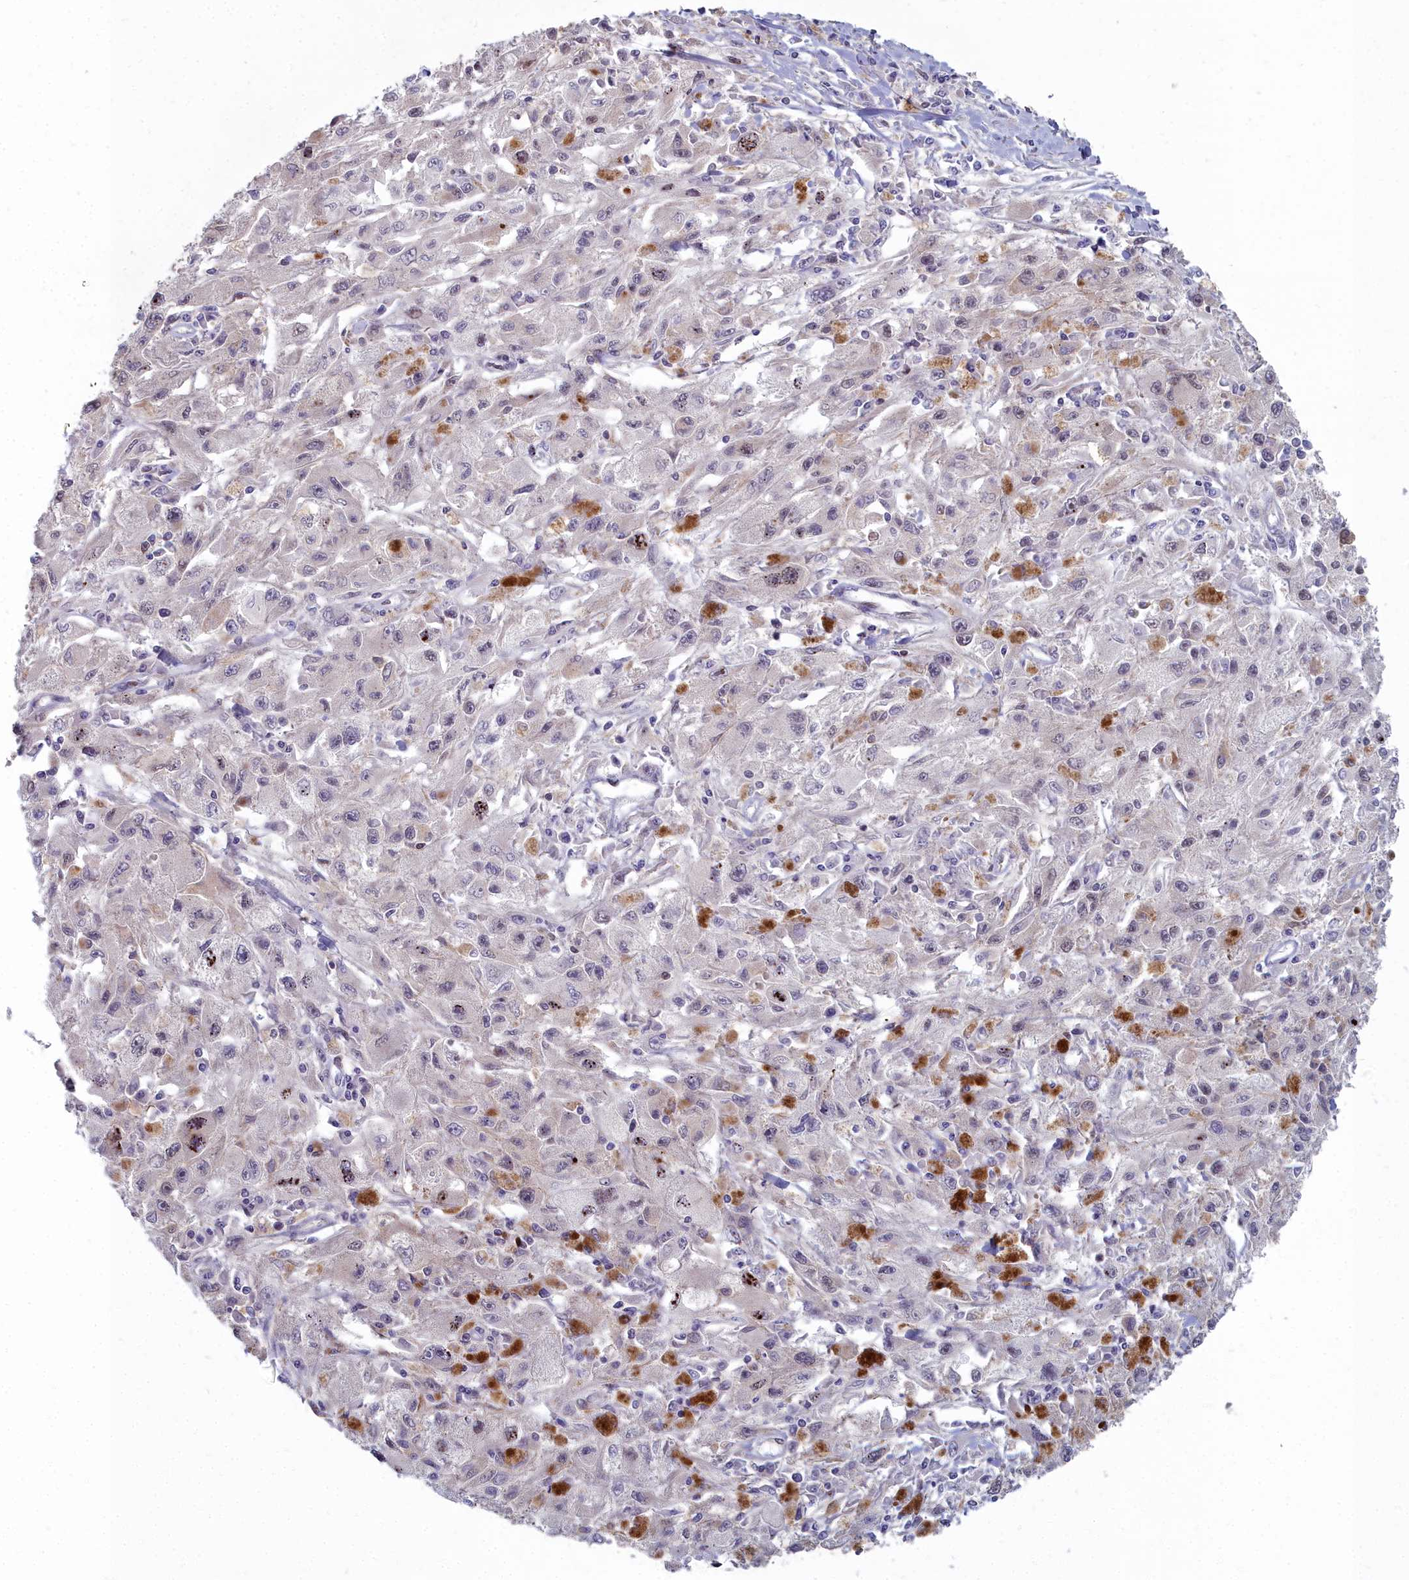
{"staining": {"intensity": "moderate", "quantity": "<25%", "location": "nuclear"}, "tissue": "melanoma", "cell_type": "Tumor cells", "image_type": "cancer", "snomed": [{"axis": "morphology", "description": "Malignant melanoma, Metastatic site"}, {"axis": "topography", "description": "Skin"}], "caption": "High-power microscopy captured an IHC photomicrograph of melanoma, revealing moderate nuclear expression in about <25% of tumor cells.", "gene": "RPS27A", "patient": {"sex": "male", "age": 53}}